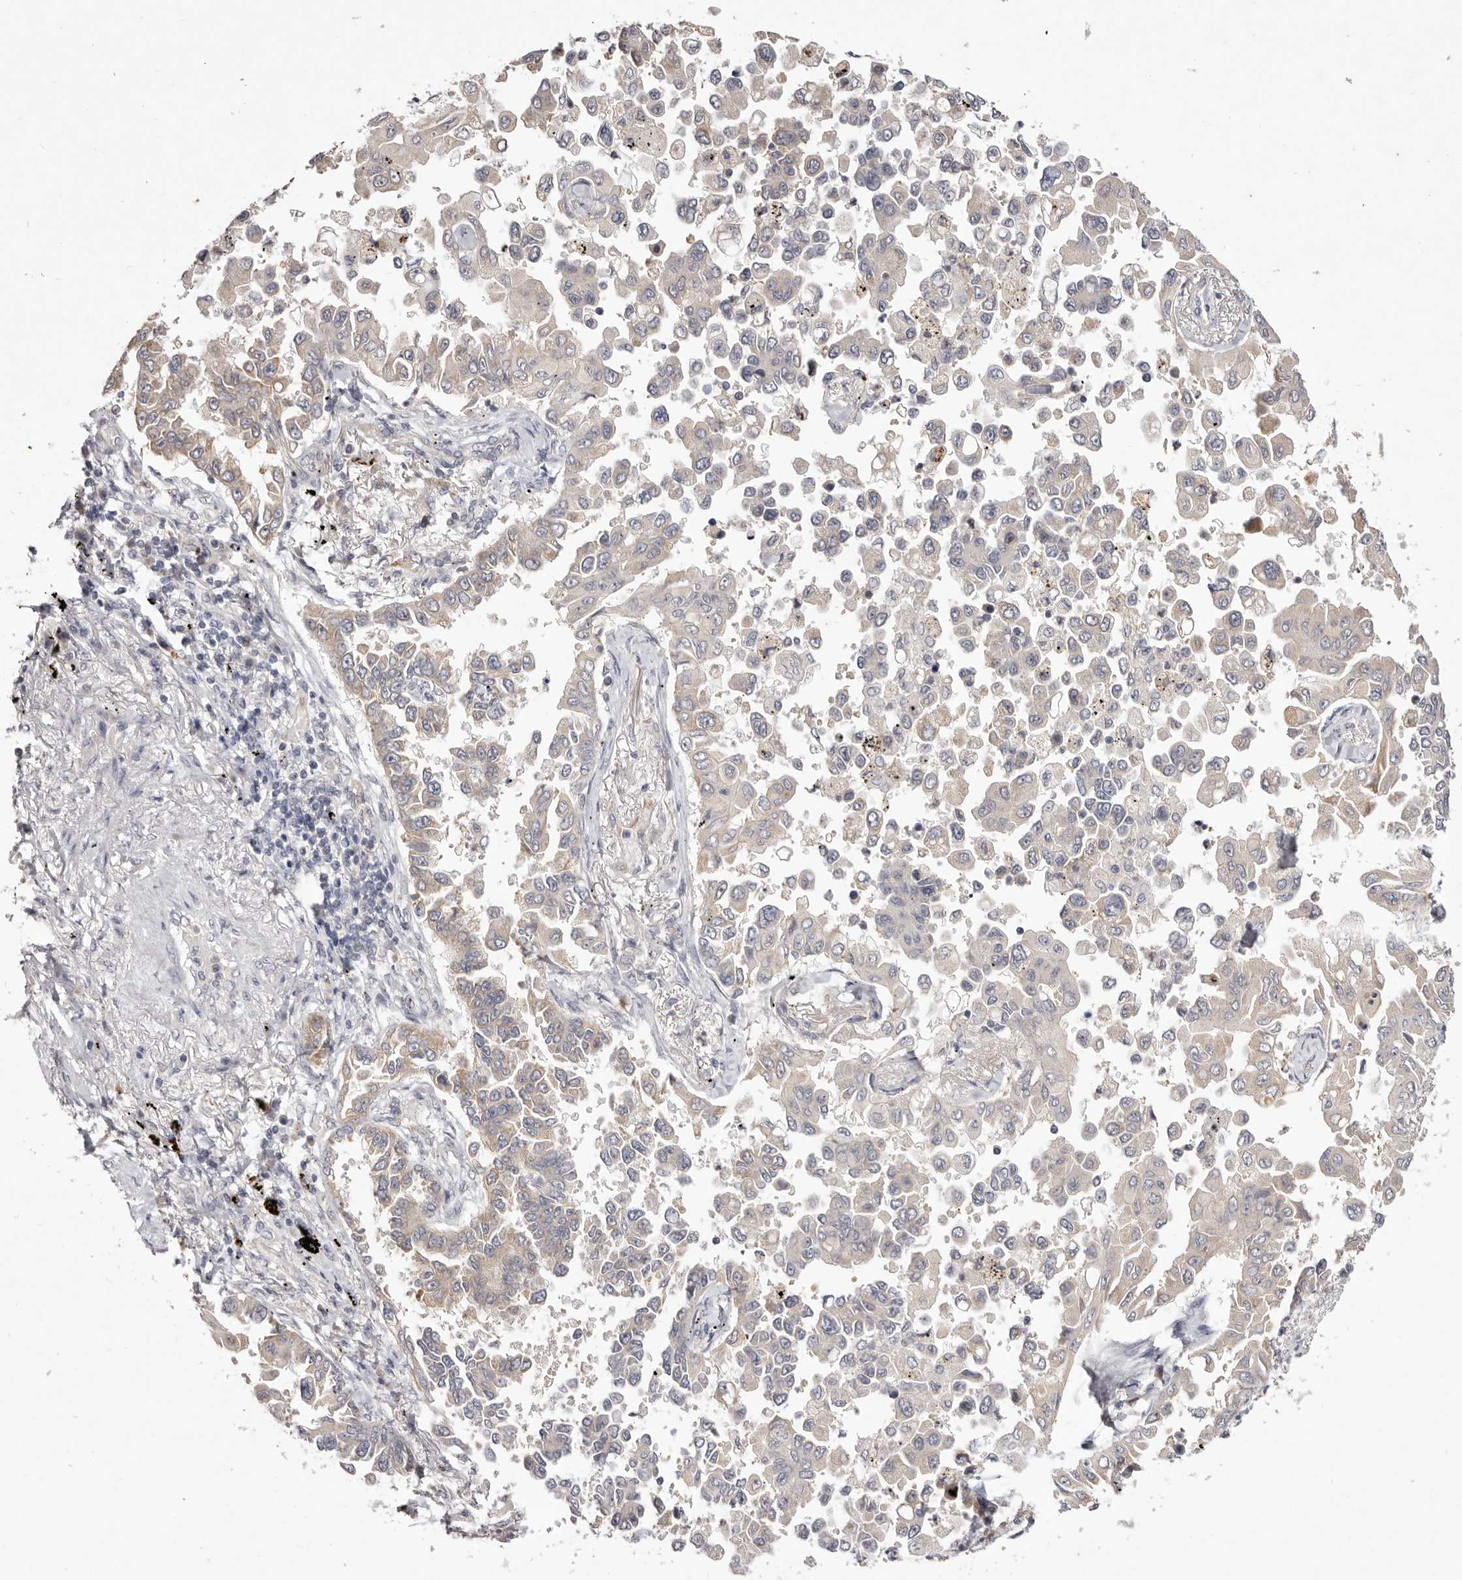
{"staining": {"intensity": "weak", "quantity": "25%-75%", "location": "cytoplasmic/membranous"}, "tissue": "lung cancer", "cell_type": "Tumor cells", "image_type": "cancer", "snomed": [{"axis": "morphology", "description": "Adenocarcinoma, NOS"}, {"axis": "topography", "description": "Lung"}], "caption": "Immunohistochemical staining of lung adenocarcinoma reveals weak cytoplasmic/membranous protein positivity in about 25%-75% of tumor cells.", "gene": "GARNL3", "patient": {"sex": "female", "age": 67}}